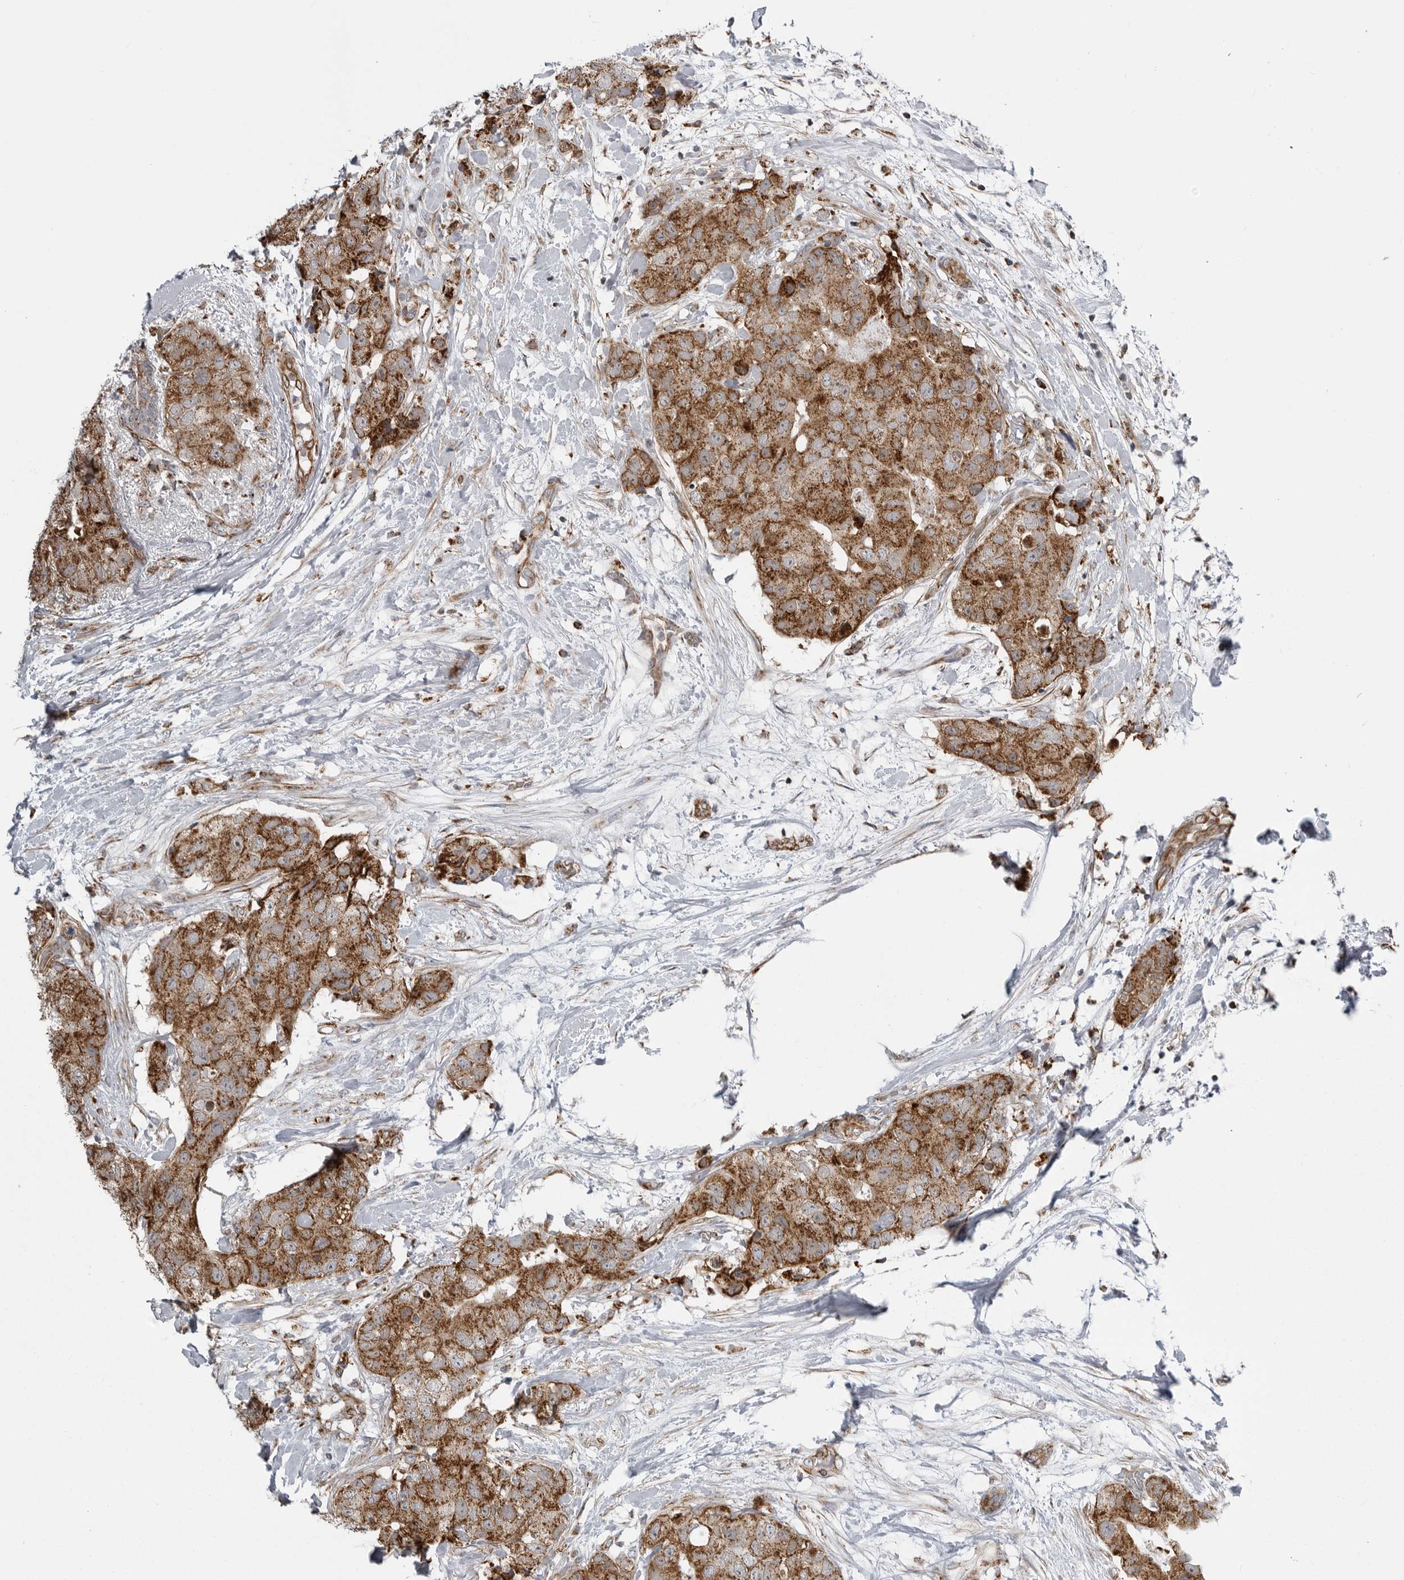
{"staining": {"intensity": "moderate", "quantity": ">75%", "location": "cytoplasmic/membranous"}, "tissue": "breast cancer", "cell_type": "Tumor cells", "image_type": "cancer", "snomed": [{"axis": "morphology", "description": "Duct carcinoma"}, {"axis": "topography", "description": "Breast"}], "caption": "Immunohistochemistry (DAB) staining of intraductal carcinoma (breast) demonstrates moderate cytoplasmic/membranous protein expression in approximately >75% of tumor cells.", "gene": "FH", "patient": {"sex": "female", "age": 62}}